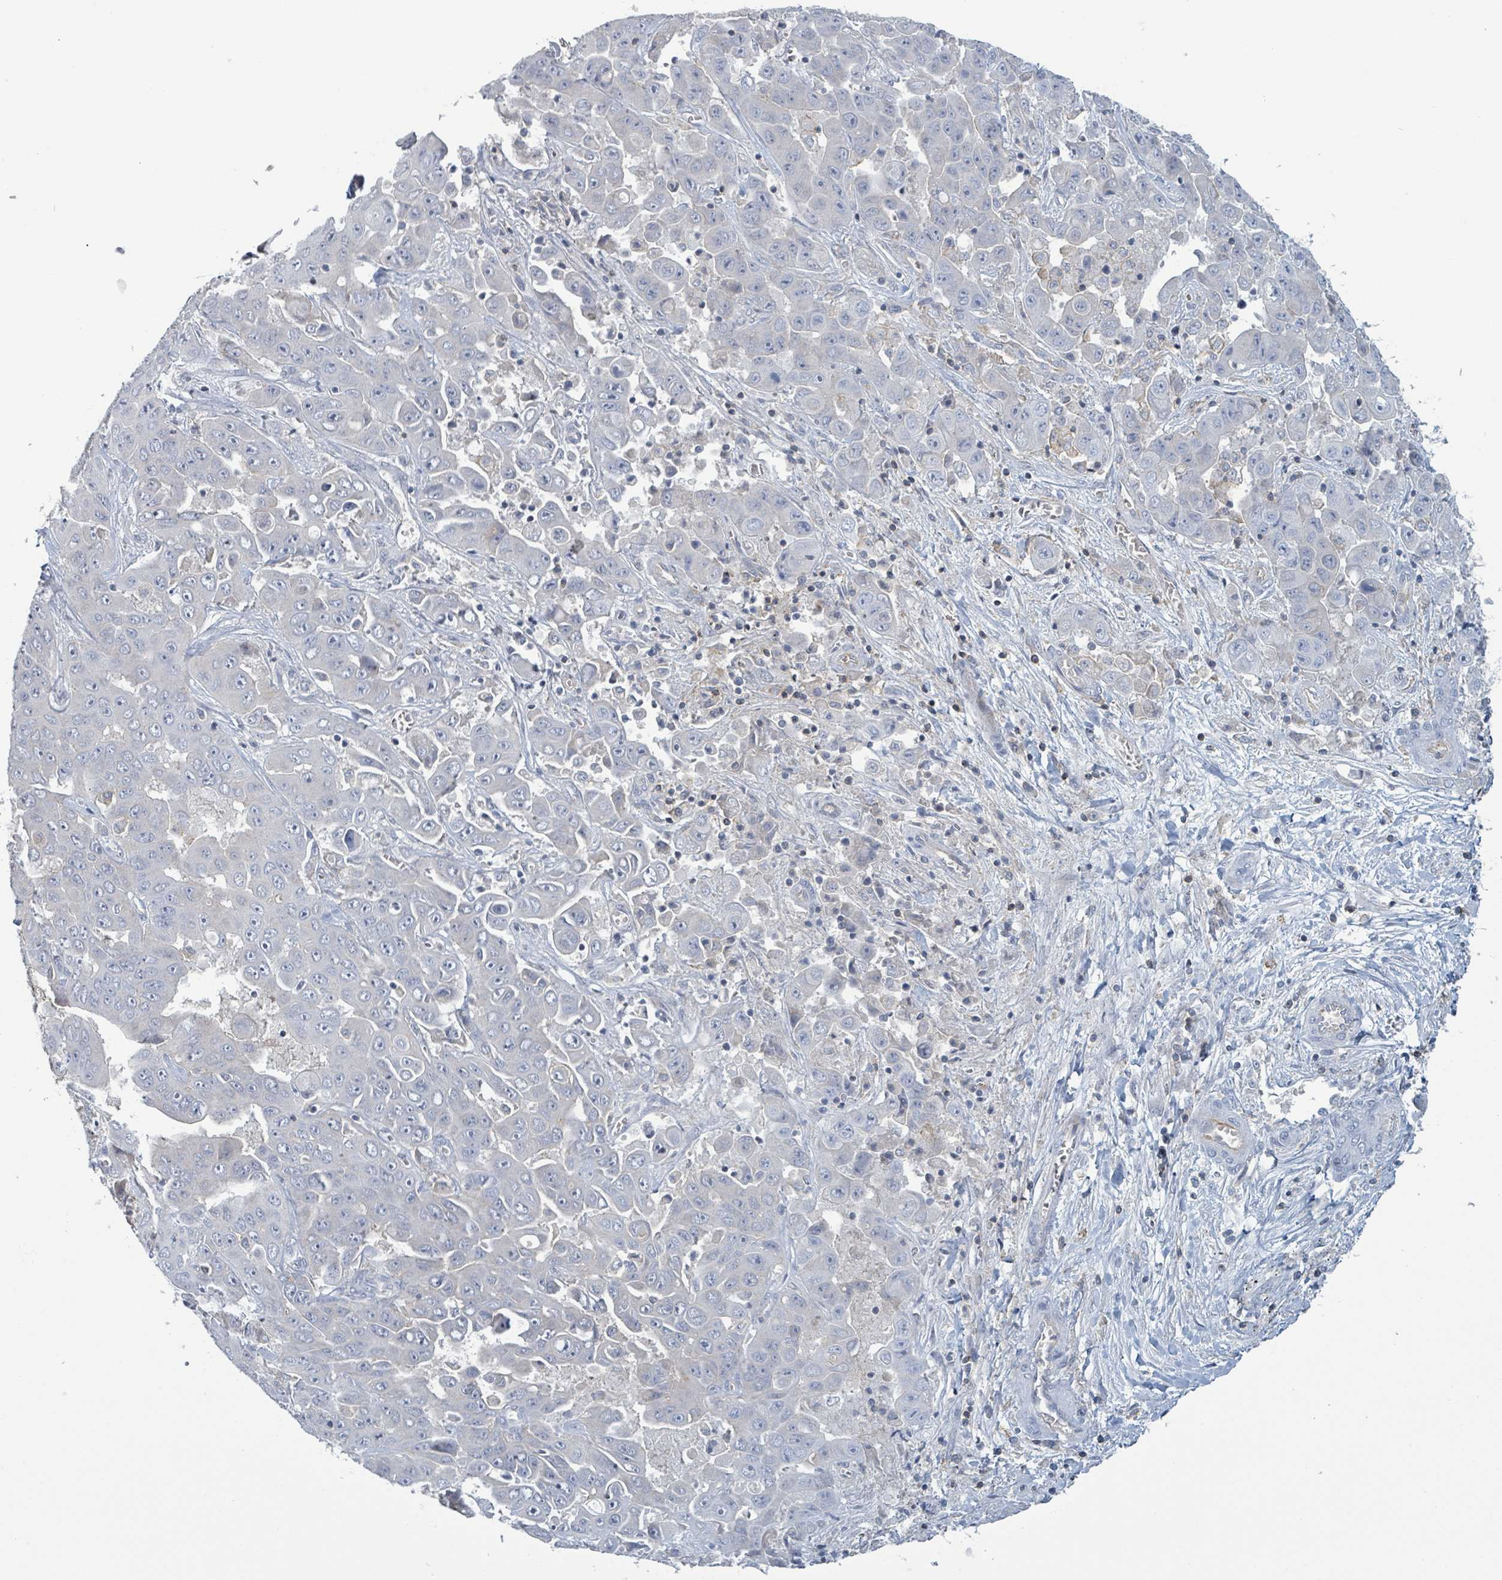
{"staining": {"intensity": "negative", "quantity": "none", "location": "none"}, "tissue": "liver cancer", "cell_type": "Tumor cells", "image_type": "cancer", "snomed": [{"axis": "morphology", "description": "Cholangiocarcinoma"}, {"axis": "topography", "description": "Liver"}], "caption": "The micrograph exhibits no significant staining in tumor cells of cholangiocarcinoma (liver).", "gene": "TNFRSF14", "patient": {"sex": "female", "age": 52}}